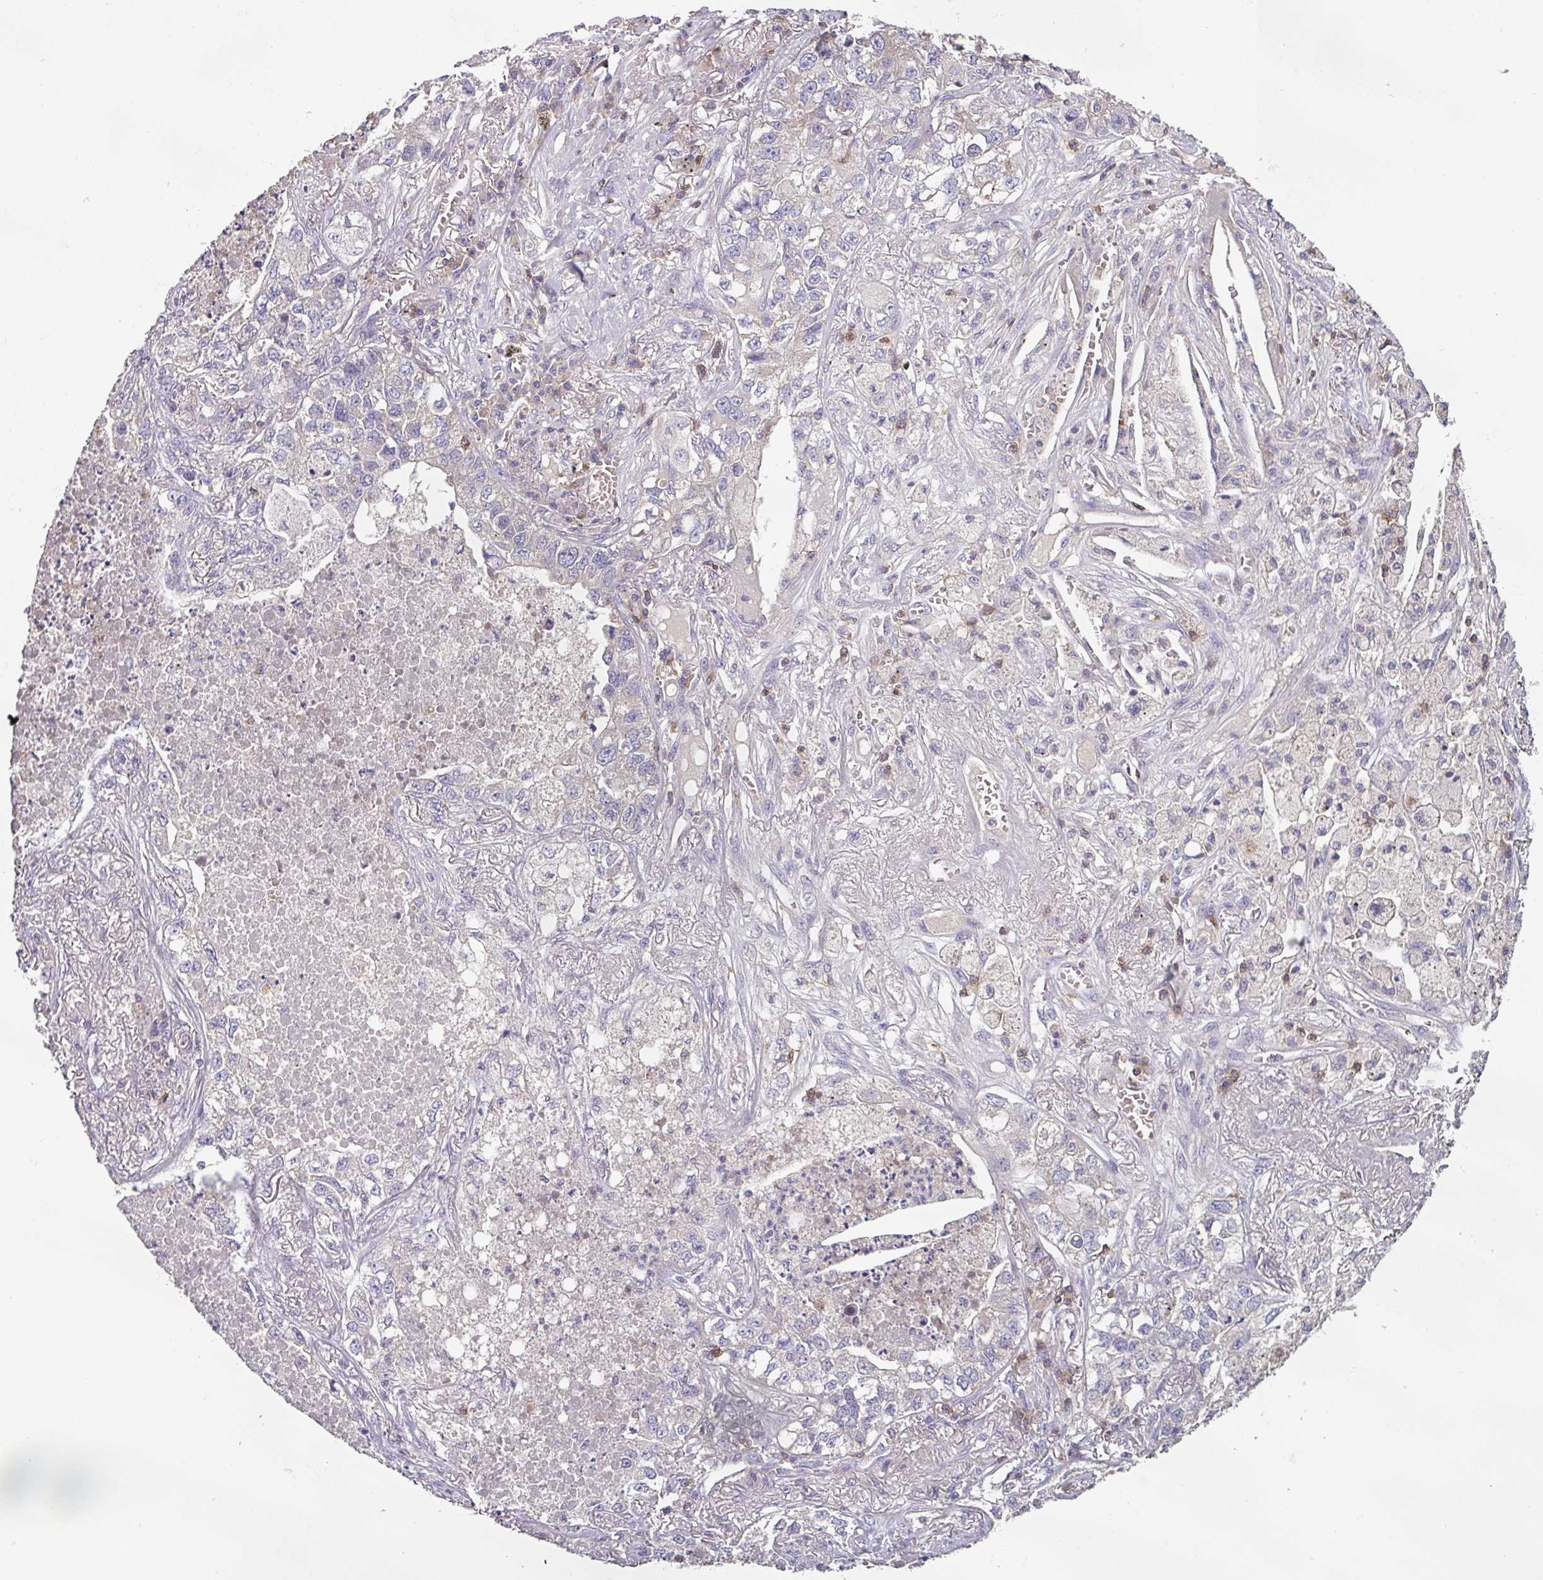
{"staining": {"intensity": "negative", "quantity": "none", "location": "none"}, "tissue": "lung cancer", "cell_type": "Tumor cells", "image_type": "cancer", "snomed": [{"axis": "morphology", "description": "Adenocarcinoma, NOS"}, {"axis": "topography", "description": "Lung"}], "caption": "Immunohistochemistry (IHC) histopathology image of neoplastic tissue: adenocarcinoma (lung) stained with DAB exhibits no significant protein expression in tumor cells. Brightfield microscopy of immunohistochemistry (IHC) stained with DAB (brown) and hematoxylin (blue), captured at high magnification.", "gene": "CD3G", "patient": {"sex": "male", "age": 49}}